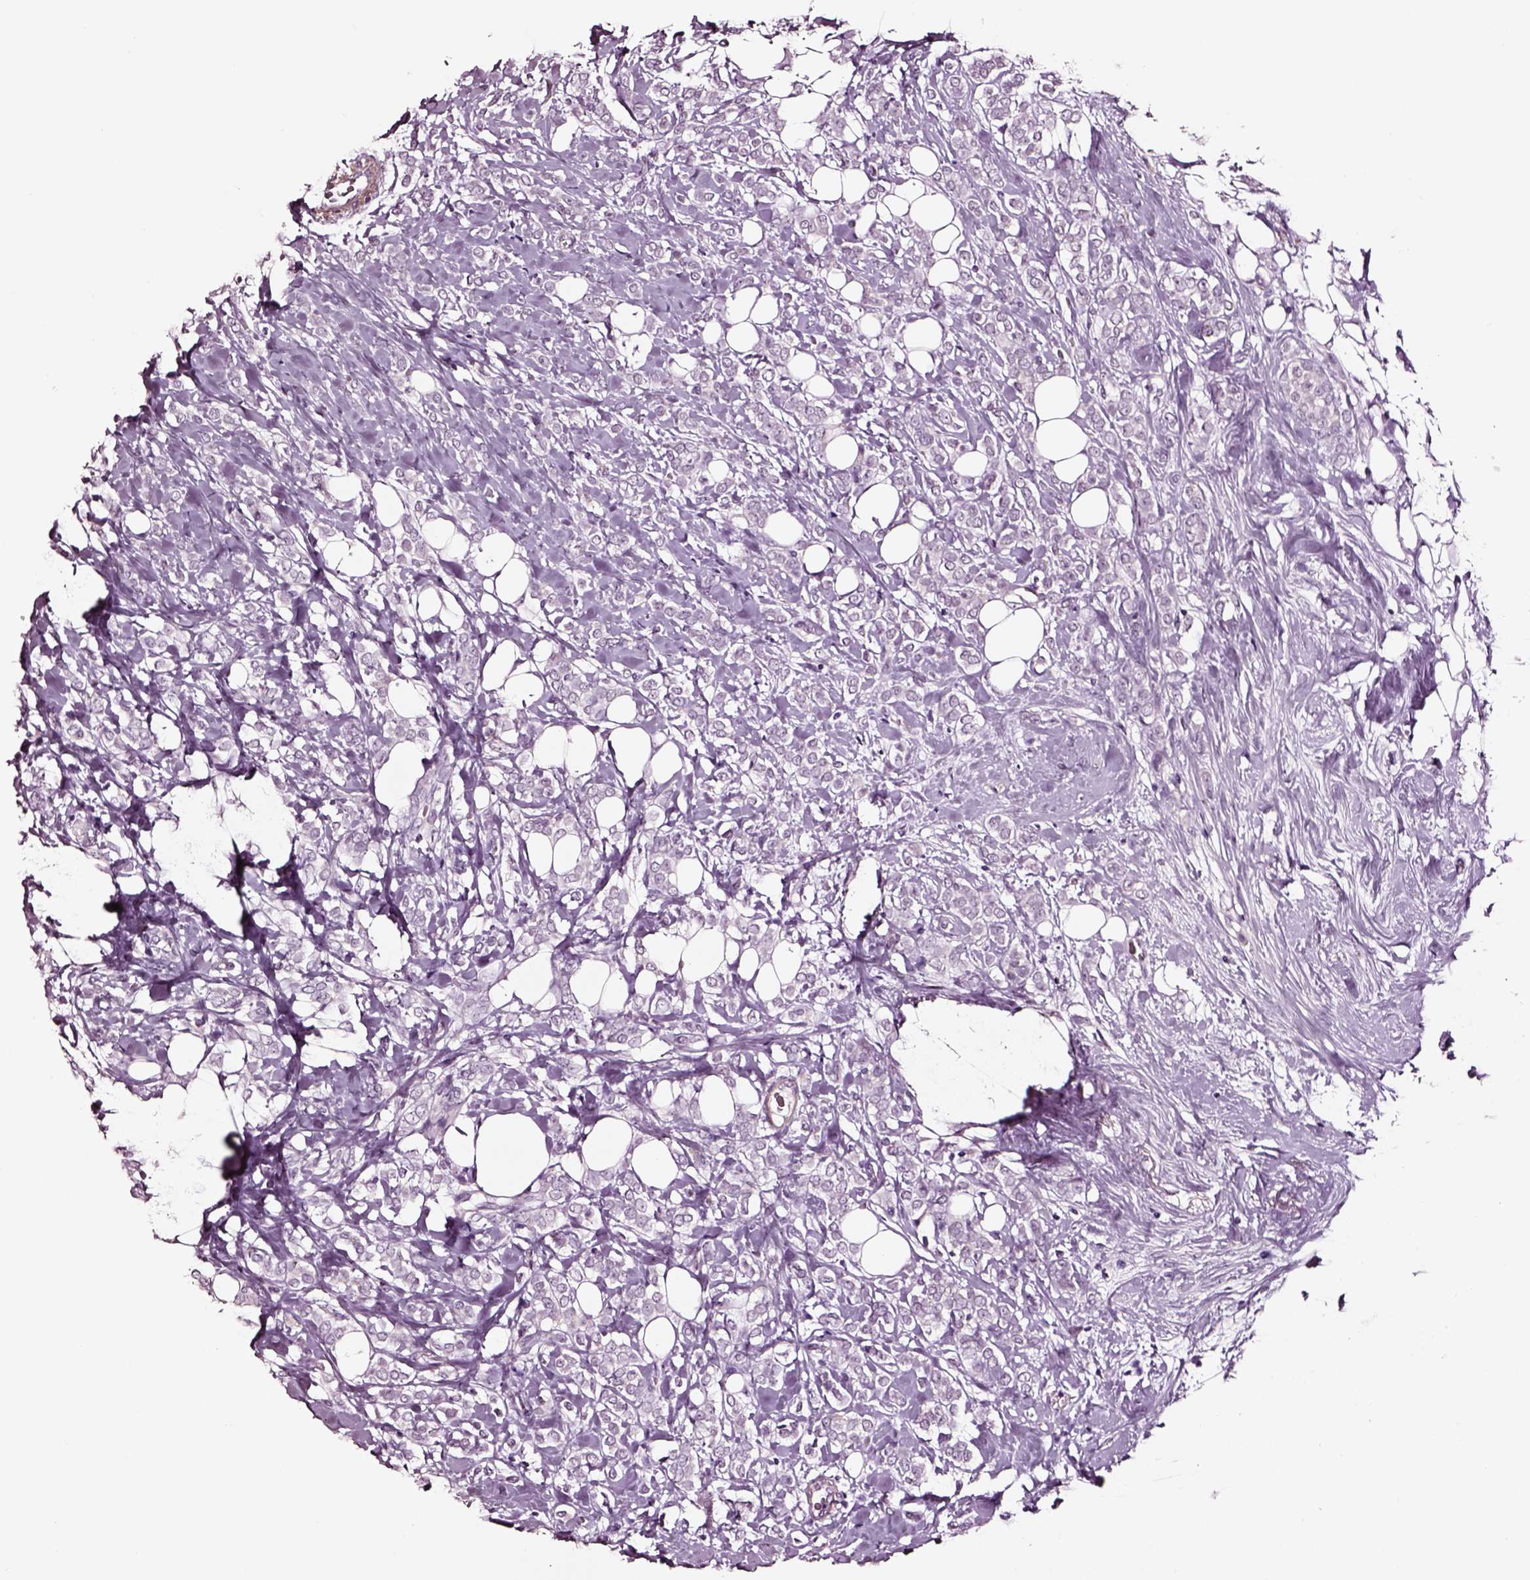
{"staining": {"intensity": "negative", "quantity": "none", "location": "none"}, "tissue": "breast cancer", "cell_type": "Tumor cells", "image_type": "cancer", "snomed": [{"axis": "morphology", "description": "Lobular carcinoma"}, {"axis": "topography", "description": "Breast"}], "caption": "A high-resolution photomicrograph shows IHC staining of breast cancer (lobular carcinoma), which demonstrates no significant positivity in tumor cells. (Immunohistochemistry, brightfield microscopy, high magnification).", "gene": "SOX10", "patient": {"sex": "female", "age": 49}}